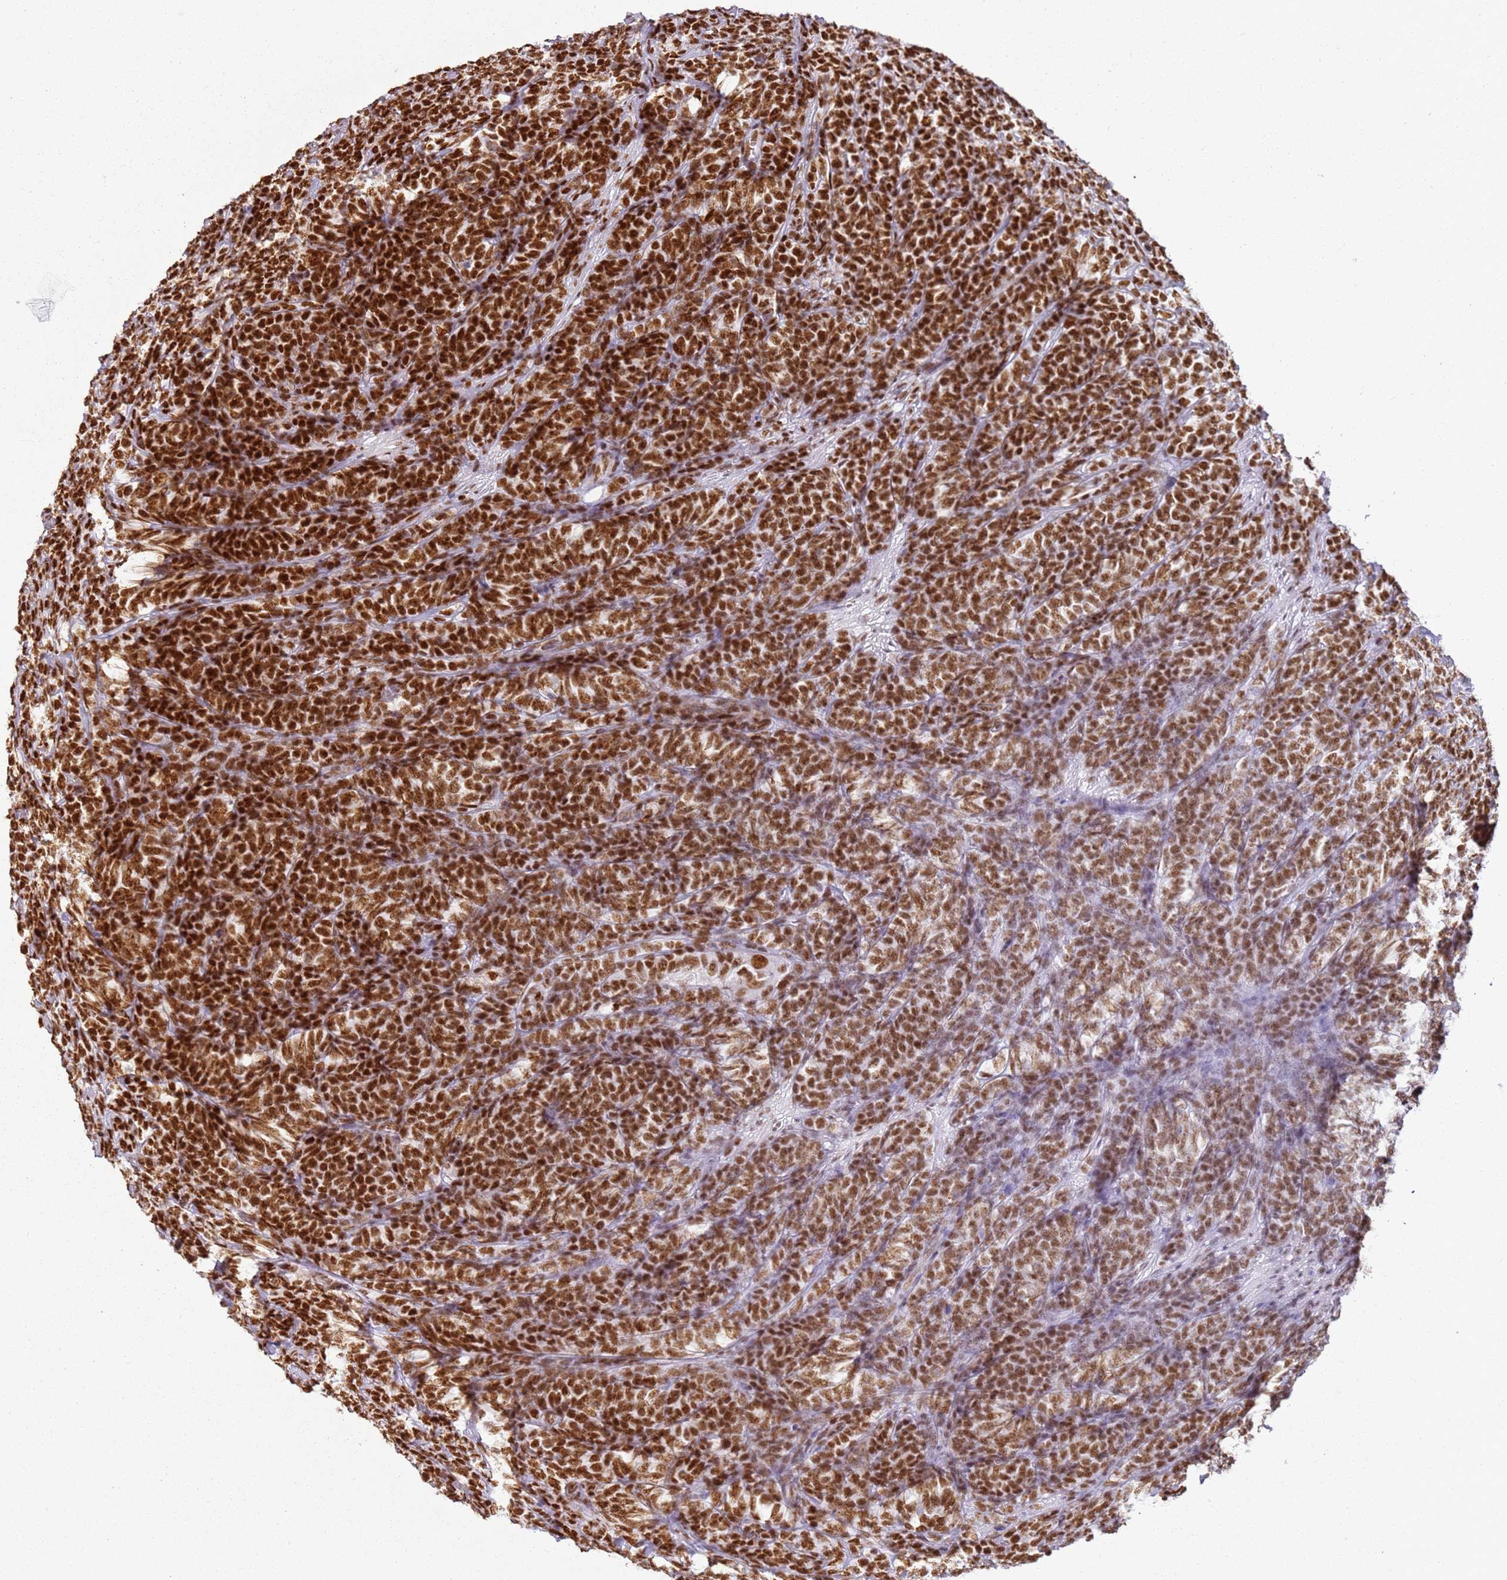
{"staining": {"intensity": "strong", "quantity": ">75%", "location": "nuclear"}, "tissue": "lymphoma", "cell_type": "Tumor cells", "image_type": "cancer", "snomed": [{"axis": "morphology", "description": "Malignant lymphoma, non-Hodgkin's type, High grade"}, {"axis": "topography", "description": "Small intestine"}], "caption": "Approximately >75% of tumor cells in human lymphoma demonstrate strong nuclear protein staining as visualized by brown immunohistochemical staining.", "gene": "TENT4A", "patient": {"sex": "male", "age": 8}}